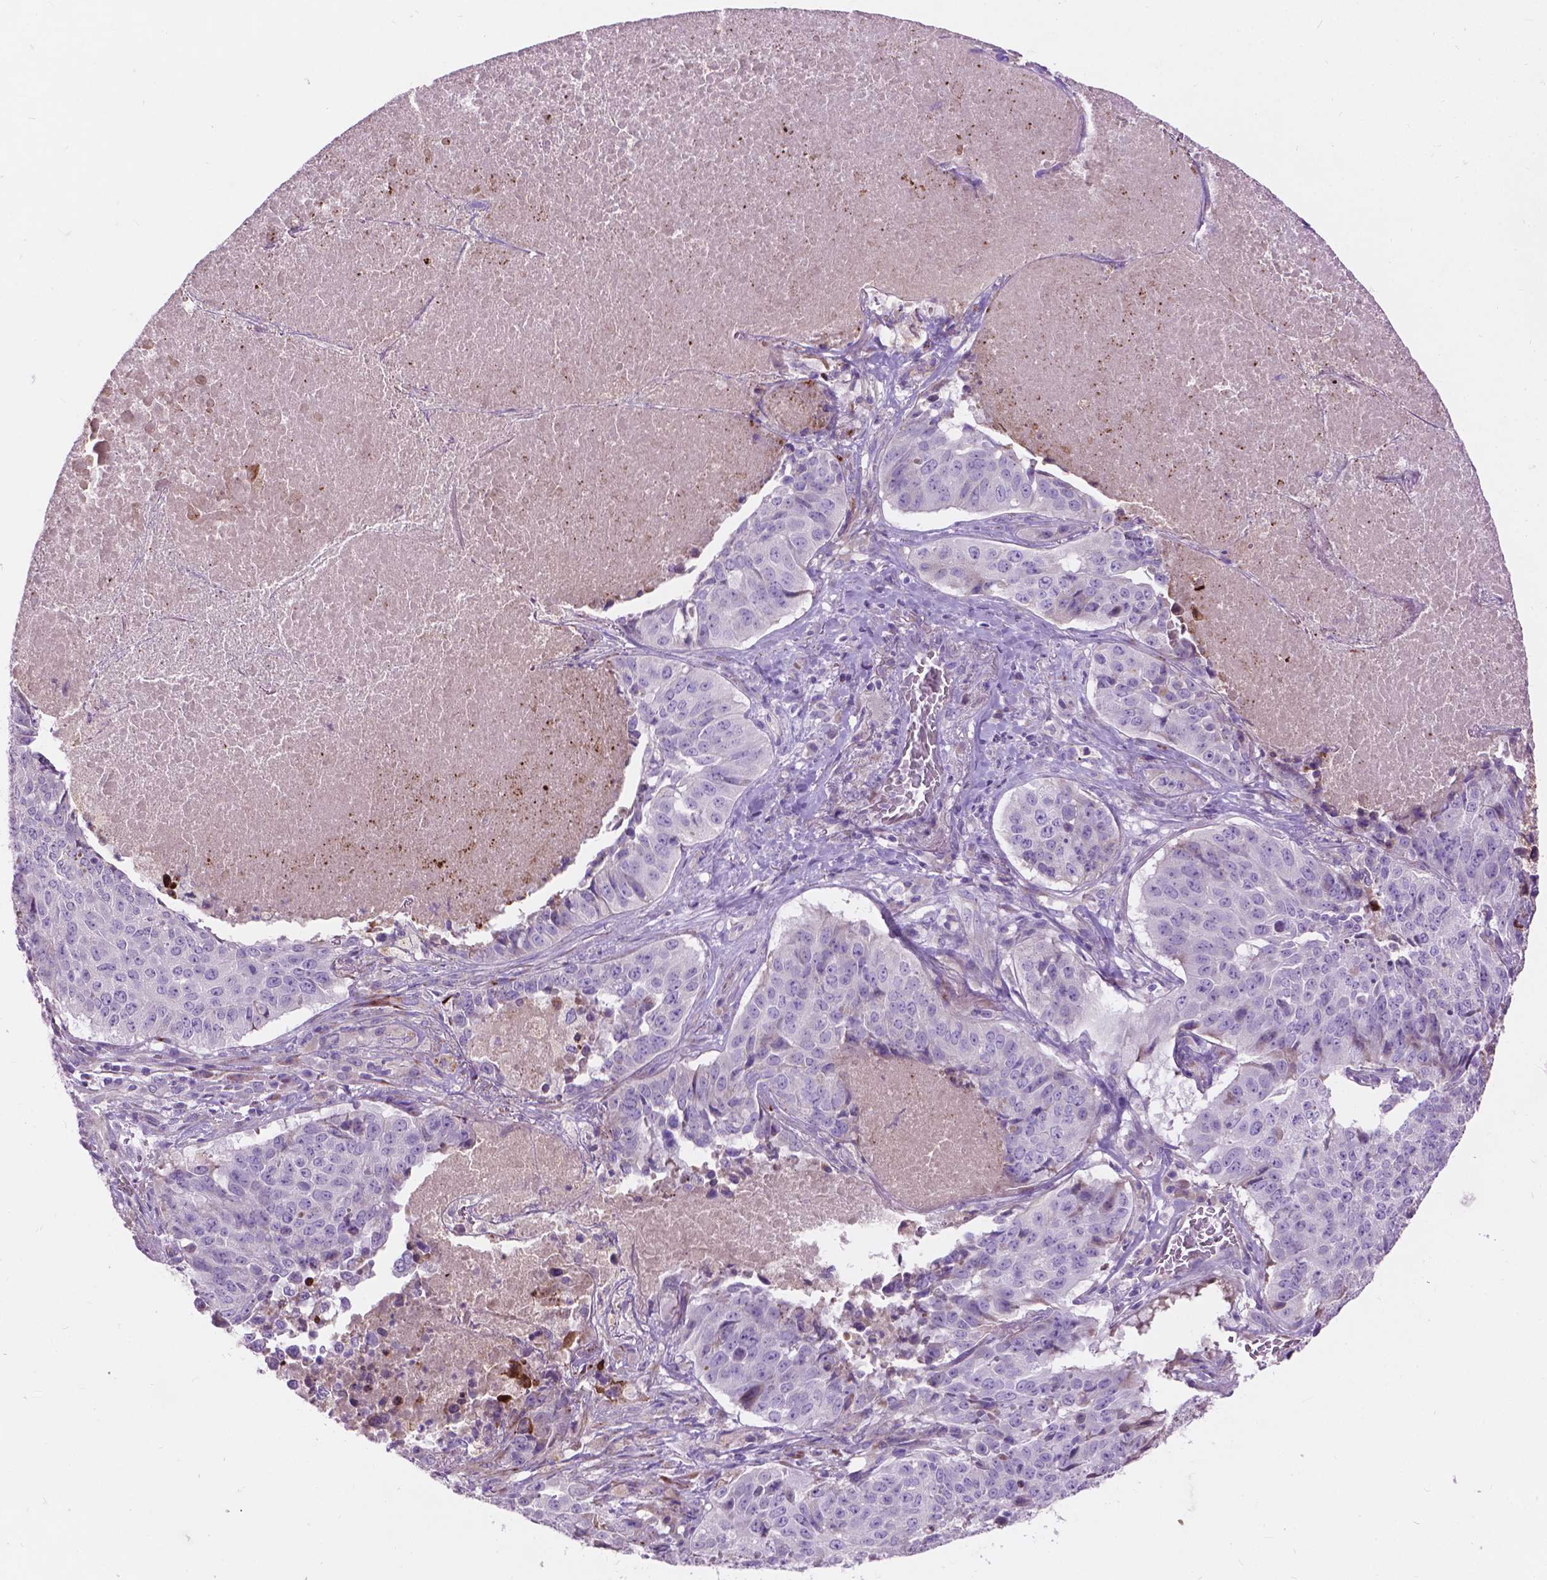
{"staining": {"intensity": "negative", "quantity": "none", "location": "none"}, "tissue": "lung cancer", "cell_type": "Tumor cells", "image_type": "cancer", "snomed": [{"axis": "morphology", "description": "Normal tissue, NOS"}, {"axis": "morphology", "description": "Squamous cell carcinoma, NOS"}, {"axis": "topography", "description": "Bronchus"}, {"axis": "topography", "description": "Lung"}], "caption": "A high-resolution photomicrograph shows immunohistochemistry (IHC) staining of lung squamous cell carcinoma, which reveals no significant positivity in tumor cells.", "gene": "NOXO1", "patient": {"sex": "male", "age": 64}}